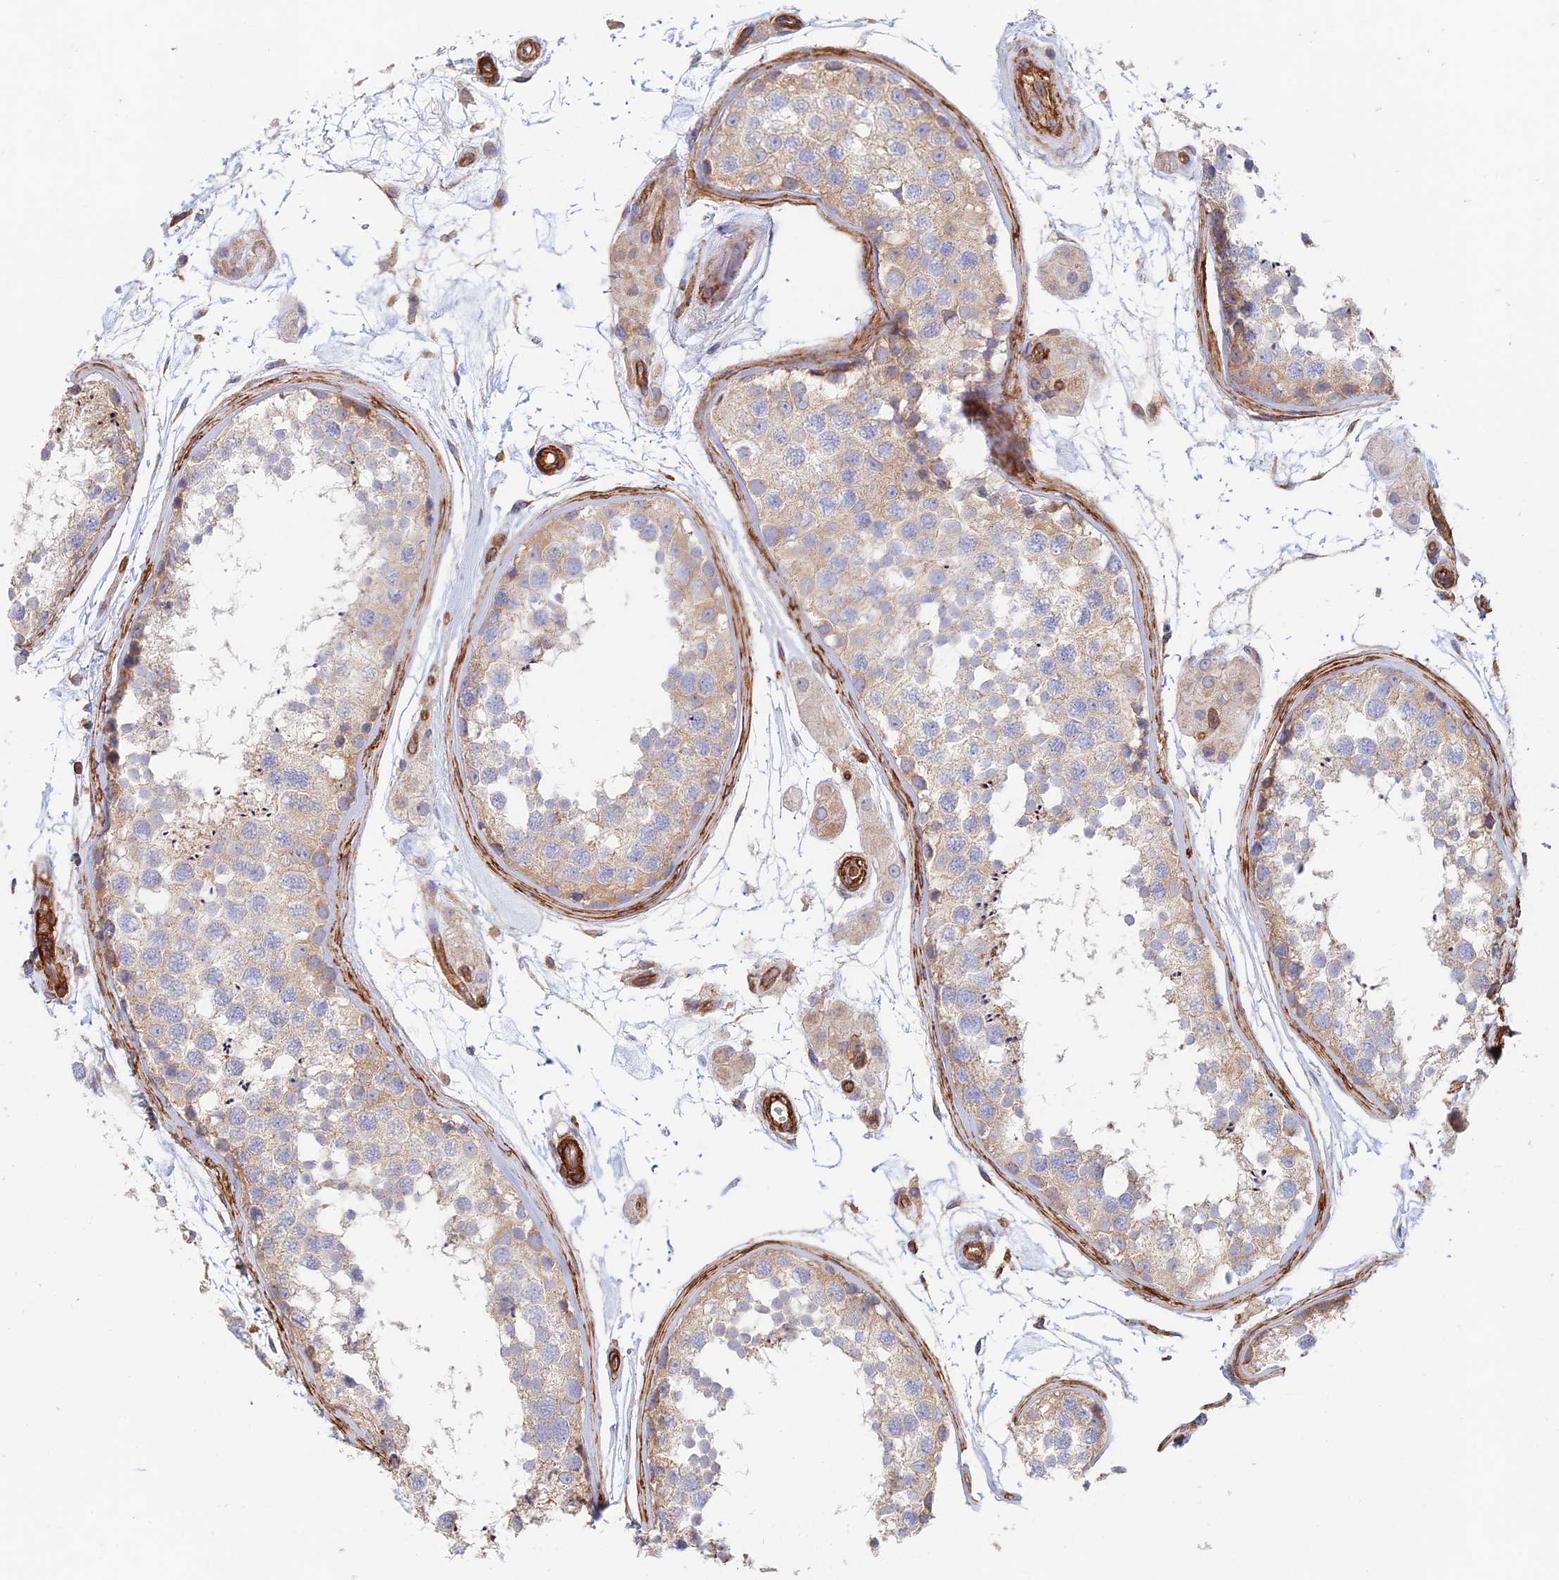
{"staining": {"intensity": "moderate", "quantity": "25%-75%", "location": "cytoplasmic/membranous"}, "tissue": "testis", "cell_type": "Cells in seminiferous ducts", "image_type": "normal", "snomed": [{"axis": "morphology", "description": "Normal tissue, NOS"}, {"axis": "topography", "description": "Testis"}], "caption": "The image shows a brown stain indicating the presence of a protein in the cytoplasmic/membranous of cells in seminiferous ducts in testis.", "gene": "PAK4", "patient": {"sex": "male", "age": 56}}